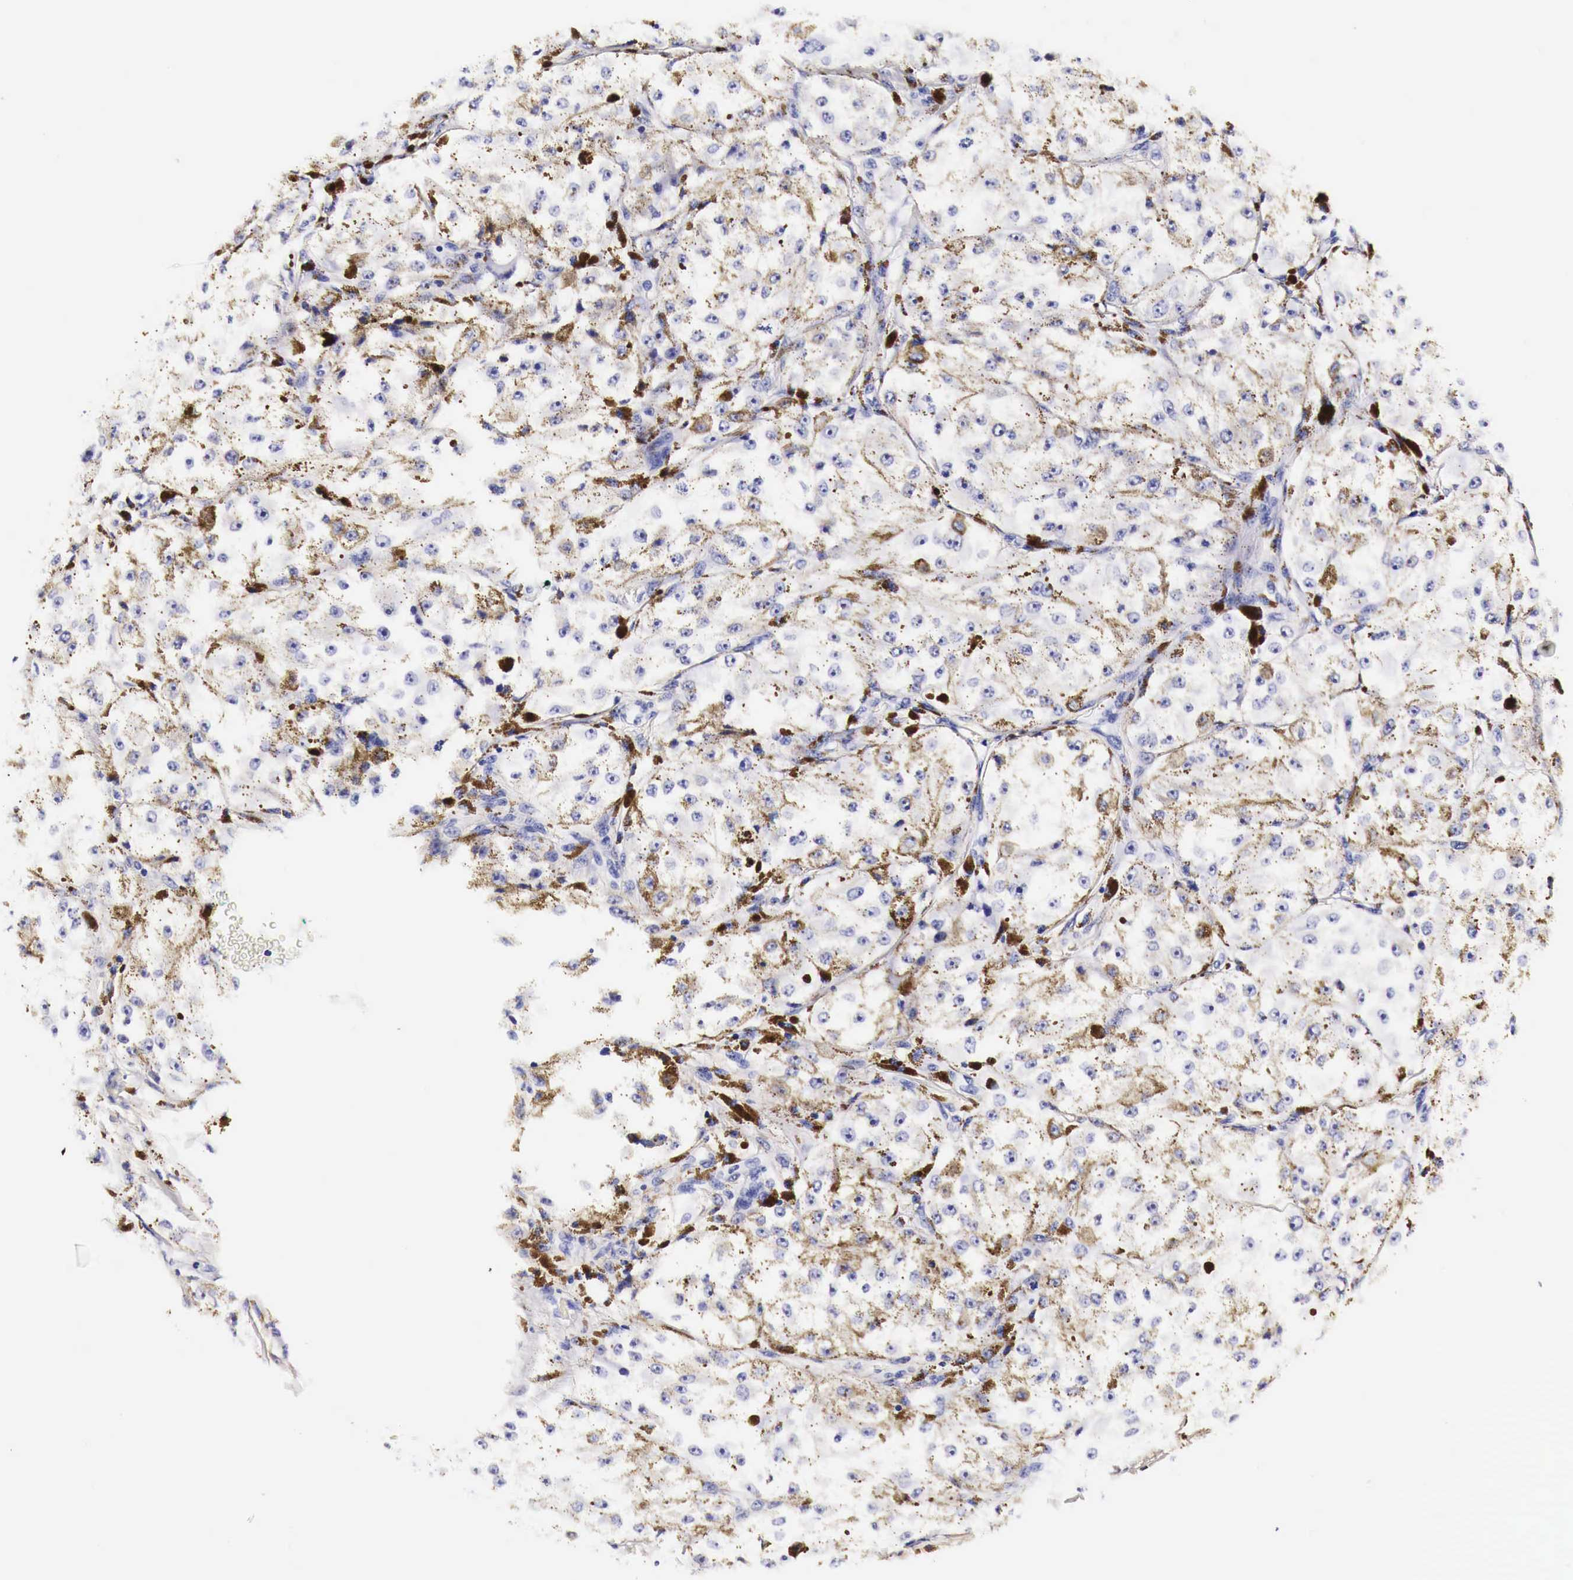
{"staining": {"intensity": "negative", "quantity": "none", "location": "none"}, "tissue": "melanoma", "cell_type": "Tumor cells", "image_type": "cancer", "snomed": [{"axis": "morphology", "description": "Malignant melanoma, NOS"}, {"axis": "topography", "description": "Skin"}], "caption": "Image shows no protein expression in tumor cells of malignant melanoma tissue.", "gene": "EGFR", "patient": {"sex": "male", "age": 67}}